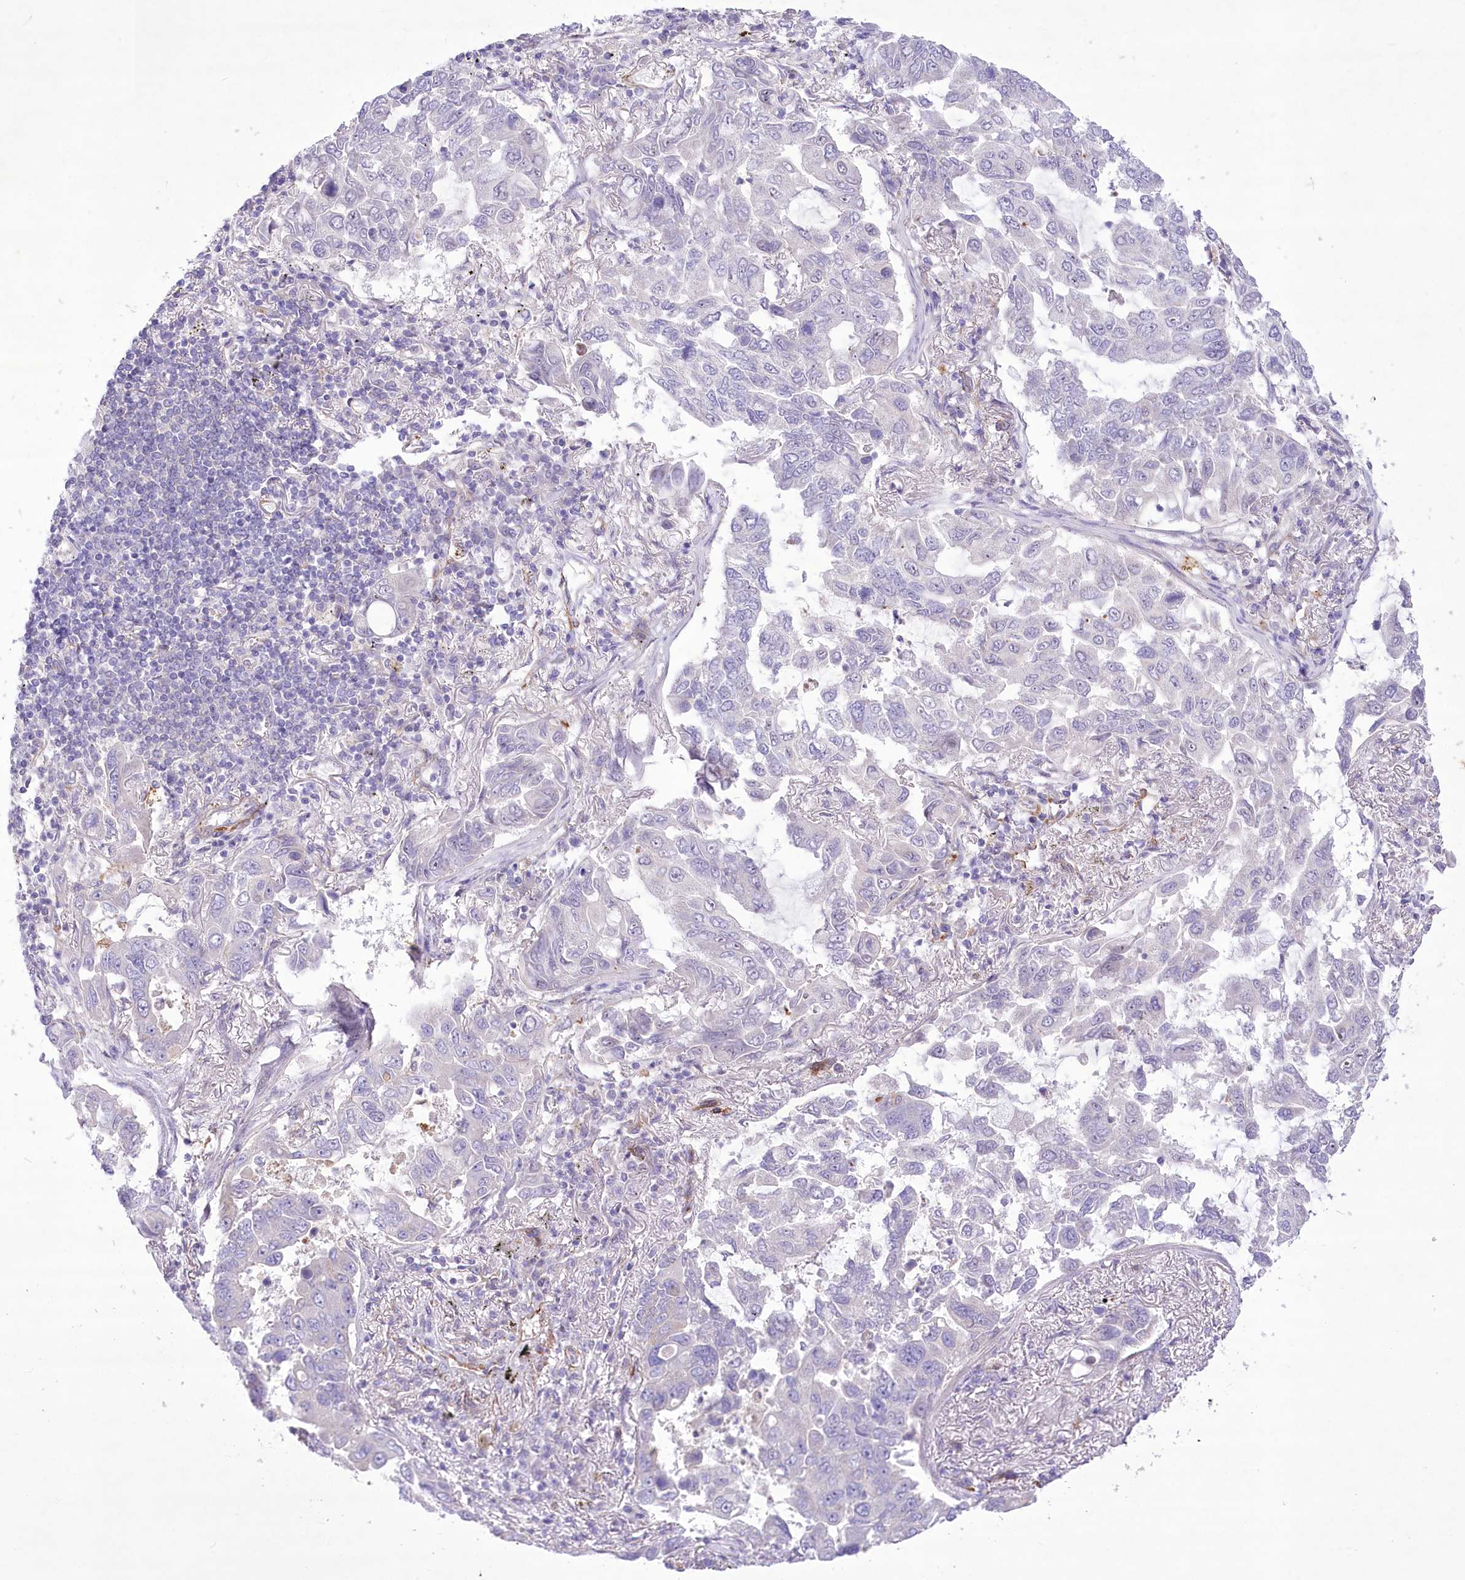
{"staining": {"intensity": "negative", "quantity": "none", "location": "none"}, "tissue": "lung cancer", "cell_type": "Tumor cells", "image_type": "cancer", "snomed": [{"axis": "morphology", "description": "Adenocarcinoma, NOS"}, {"axis": "topography", "description": "Lung"}], "caption": "High power microscopy micrograph of an immunohistochemistry (IHC) image of lung cancer (adenocarcinoma), revealing no significant positivity in tumor cells. (Stains: DAB immunohistochemistry with hematoxylin counter stain, Microscopy: brightfield microscopy at high magnification).", "gene": "ANGPTL3", "patient": {"sex": "male", "age": 64}}